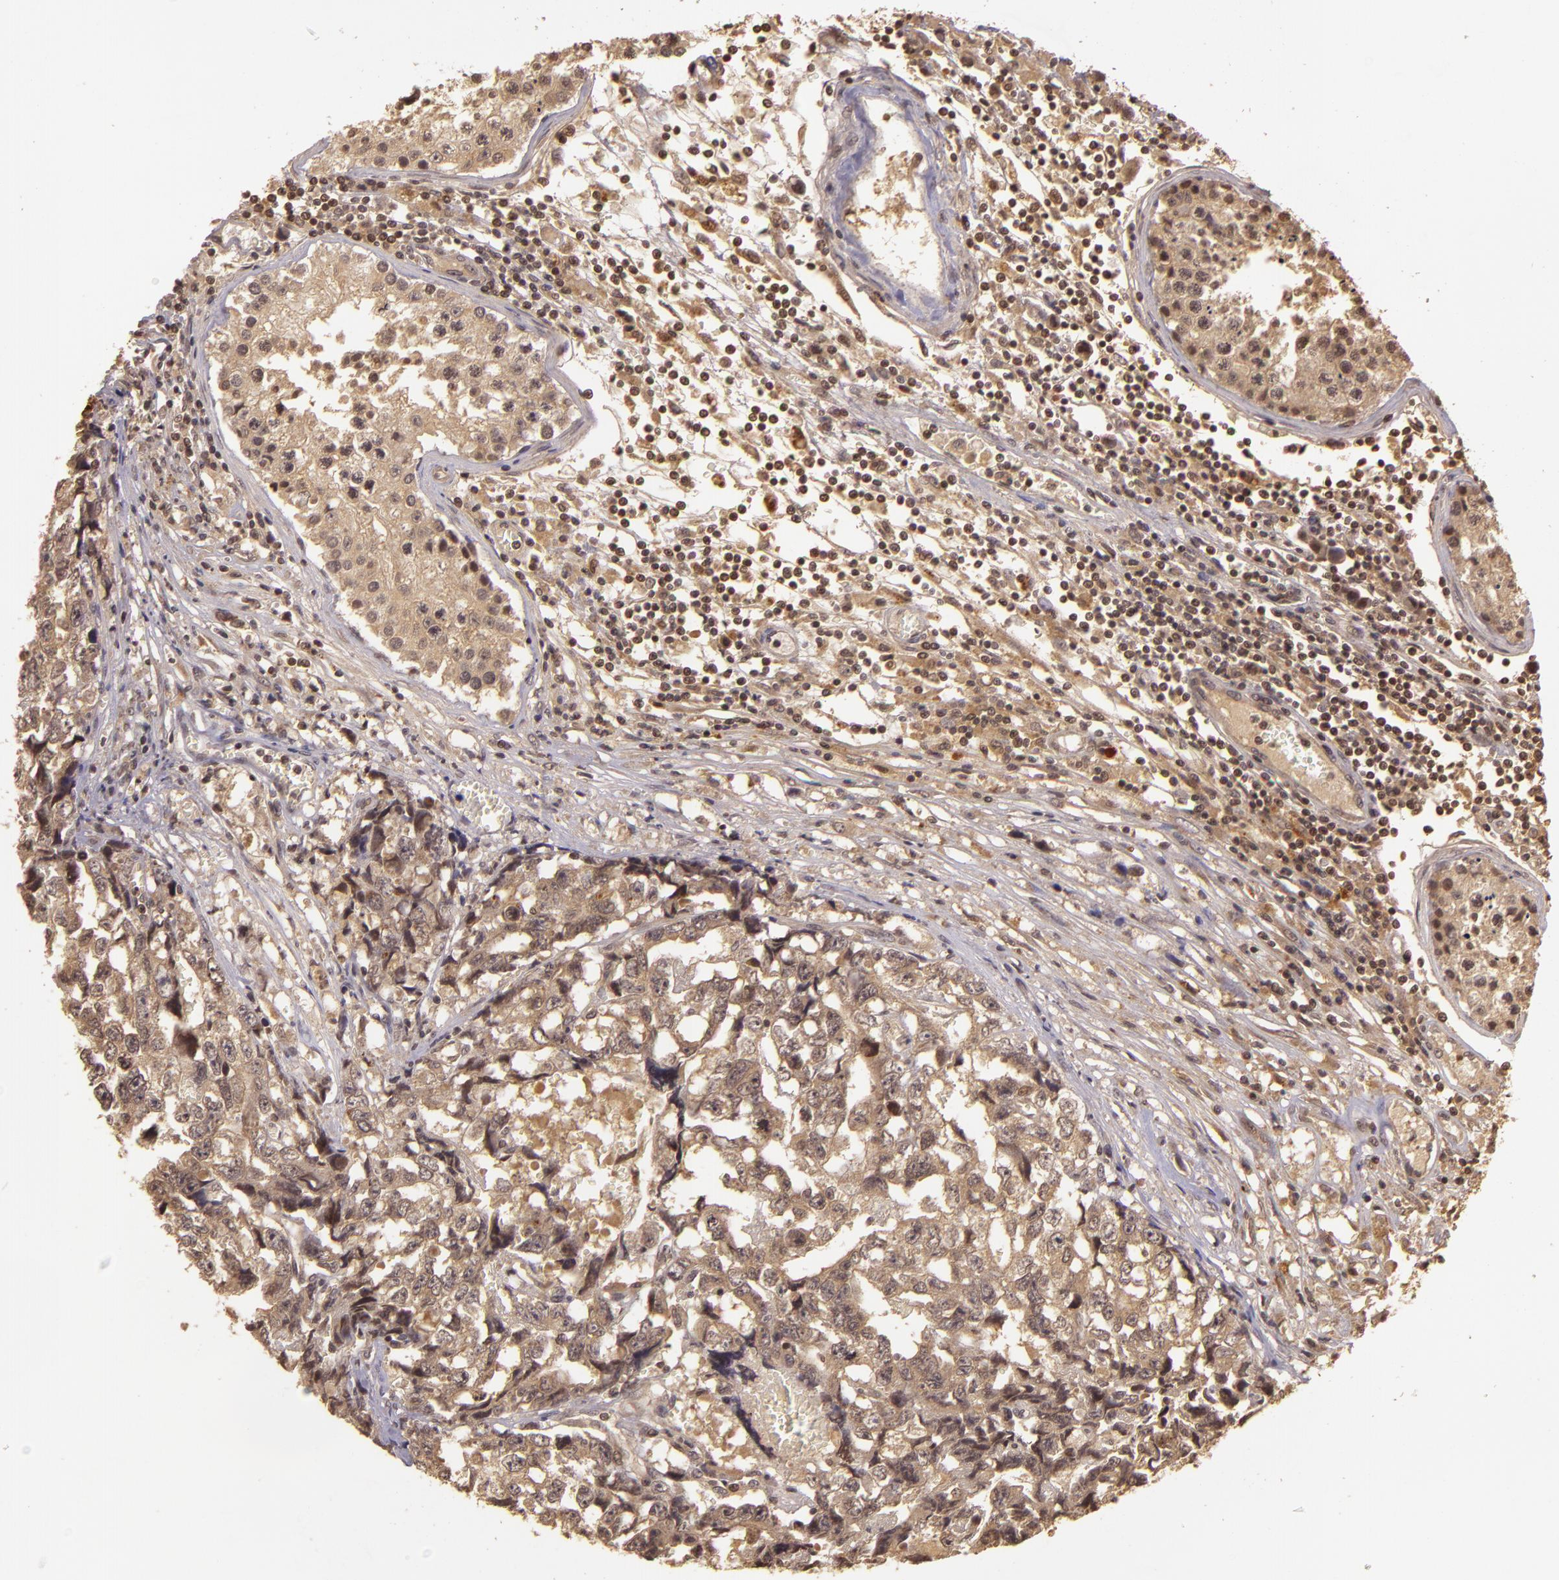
{"staining": {"intensity": "weak", "quantity": ">75%", "location": "cytoplasmic/membranous"}, "tissue": "testis cancer", "cell_type": "Tumor cells", "image_type": "cancer", "snomed": [{"axis": "morphology", "description": "Carcinoma, Embryonal, NOS"}, {"axis": "topography", "description": "Testis"}], "caption": "Weak cytoplasmic/membranous staining for a protein is identified in about >75% of tumor cells of testis cancer using IHC.", "gene": "TXNRD2", "patient": {"sex": "male", "age": 31}}